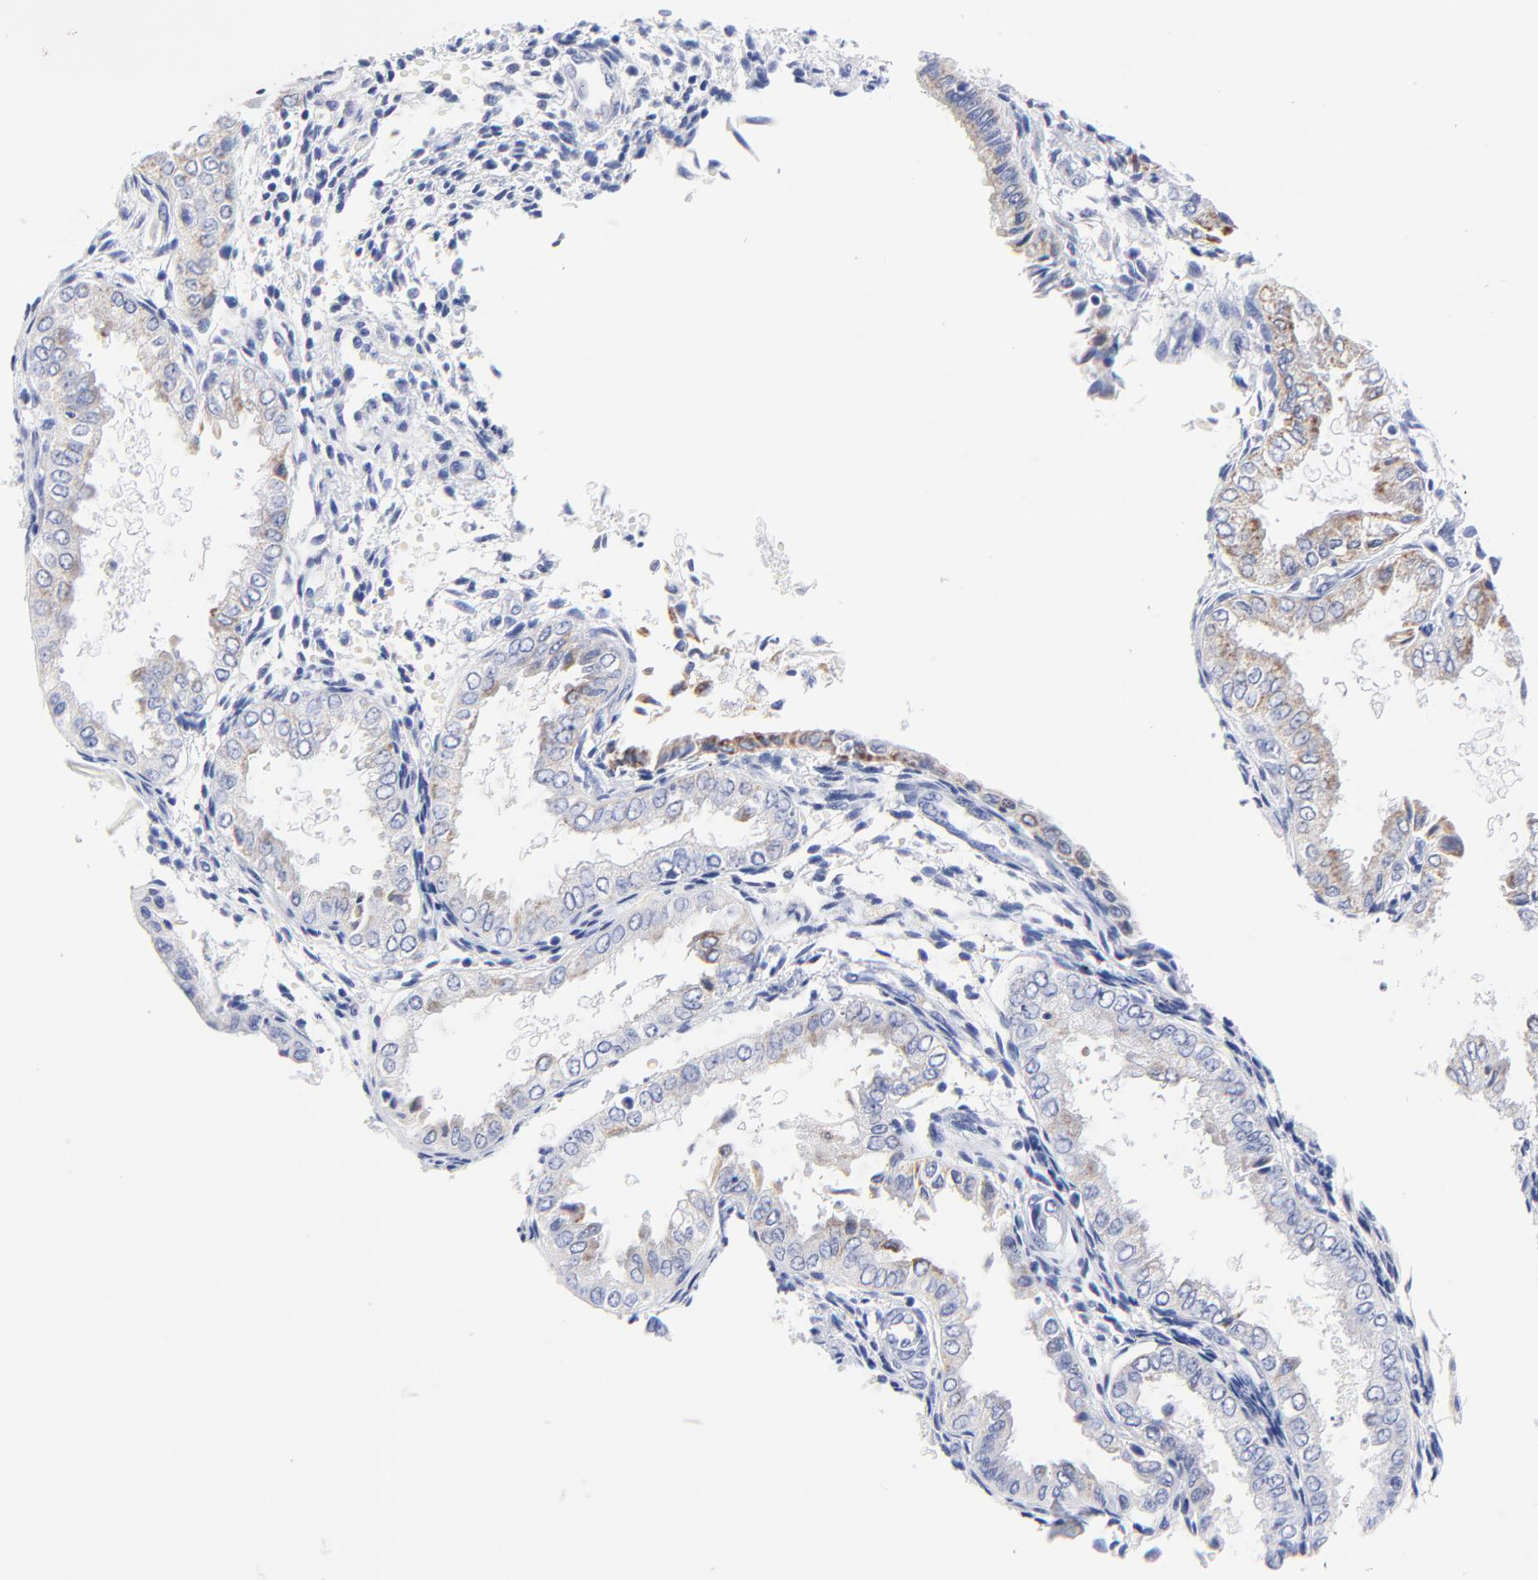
{"staining": {"intensity": "negative", "quantity": "none", "location": "none"}, "tissue": "endometrium", "cell_type": "Cells in endometrial stroma", "image_type": "normal", "snomed": [{"axis": "morphology", "description": "Normal tissue, NOS"}, {"axis": "topography", "description": "Endometrium"}], "caption": "Immunohistochemistry of benign human endometrium shows no expression in cells in endometrial stroma. (DAB (3,3'-diaminobenzidine) immunohistochemistry (IHC) visualized using brightfield microscopy, high magnification).", "gene": "FBXO10", "patient": {"sex": "female", "age": 33}}